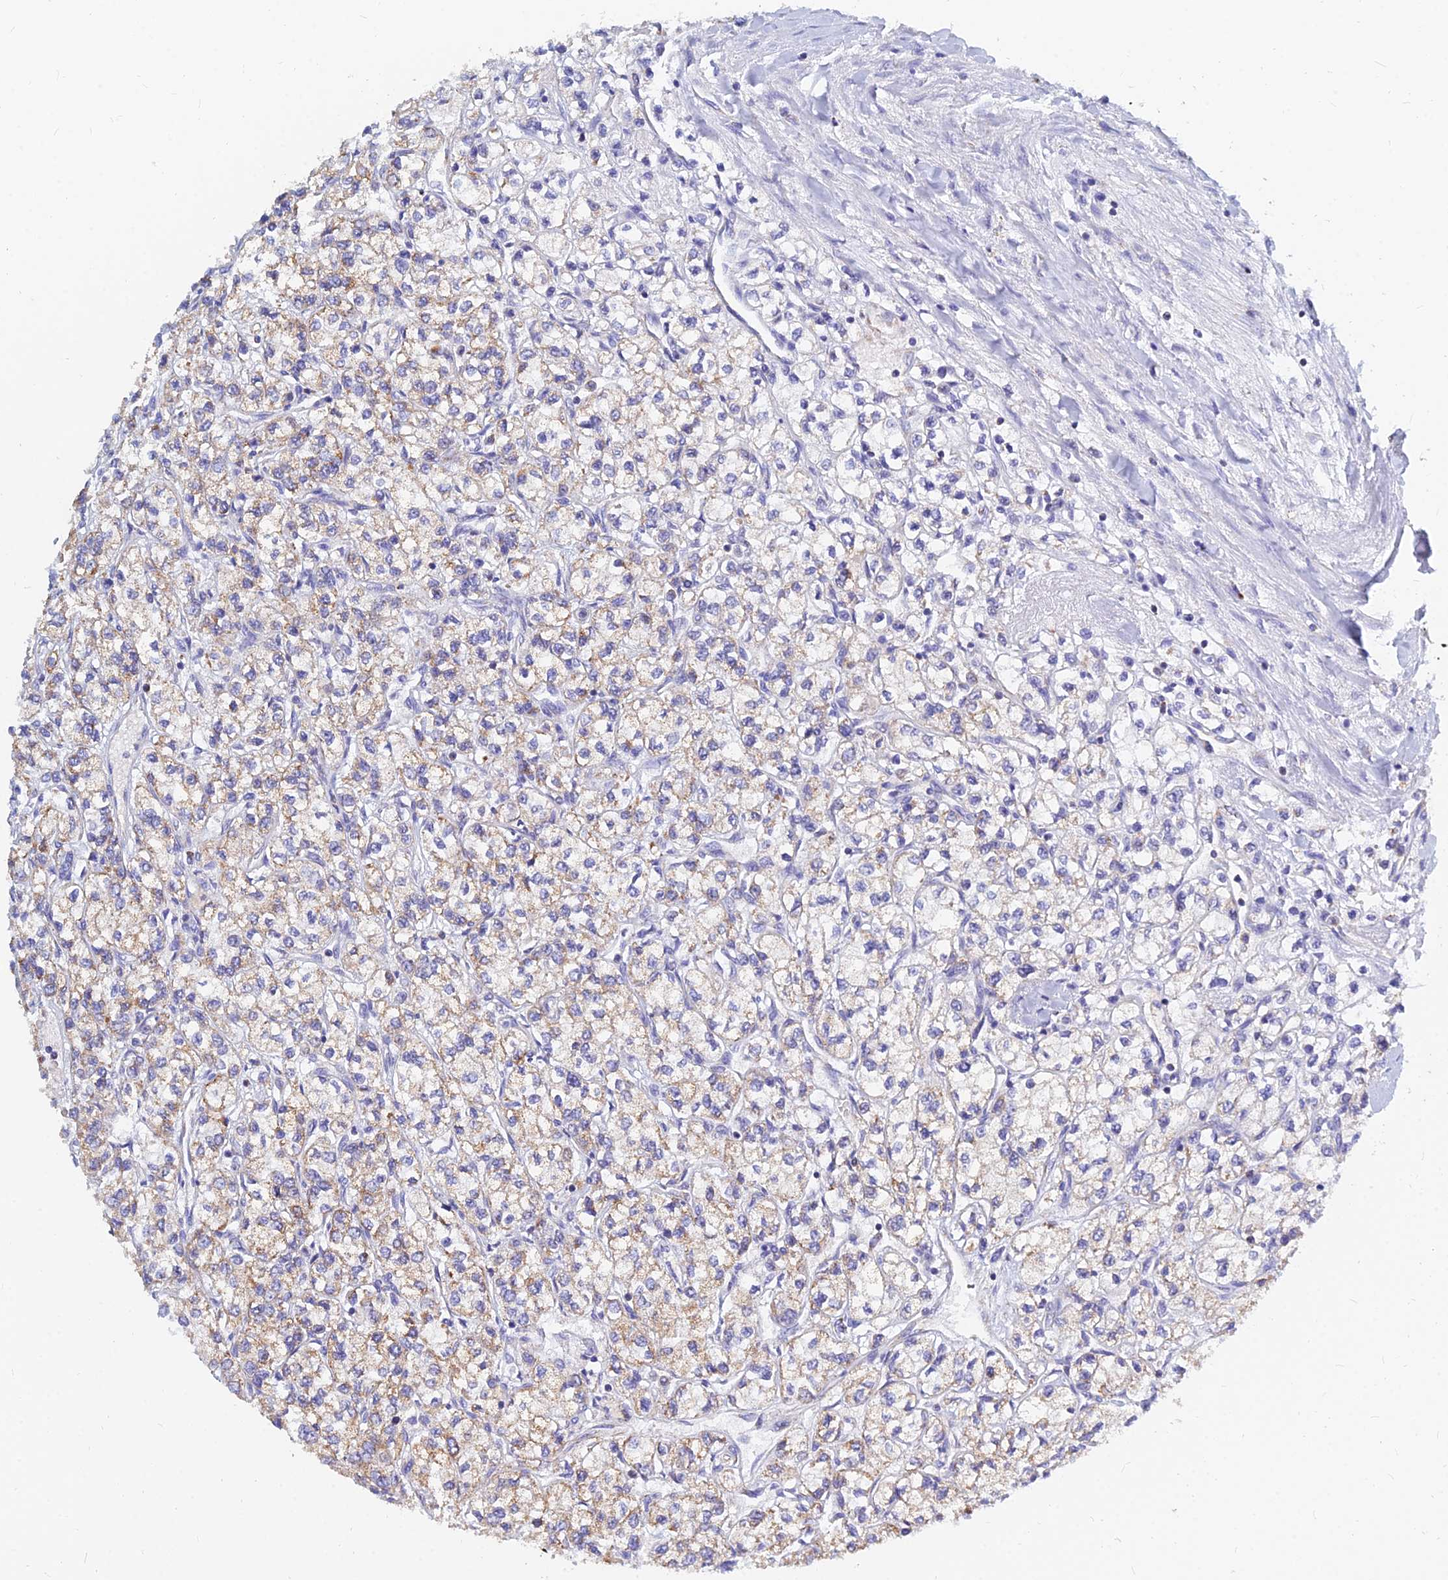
{"staining": {"intensity": "moderate", "quantity": "25%-75%", "location": "cytoplasmic/membranous"}, "tissue": "renal cancer", "cell_type": "Tumor cells", "image_type": "cancer", "snomed": [{"axis": "morphology", "description": "Adenocarcinoma, NOS"}, {"axis": "topography", "description": "Kidney"}], "caption": "Protein analysis of adenocarcinoma (renal) tissue demonstrates moderate cytoplasmic/membranous expression in approximately 25%-75% of tumor cells. The protein is stained brown, and the nuclei are stained in blue (DAB IHC with brightfield microscopy, high magnification).", "gene": "MGST1", "patient": {"sex": "male", "age": 80}}